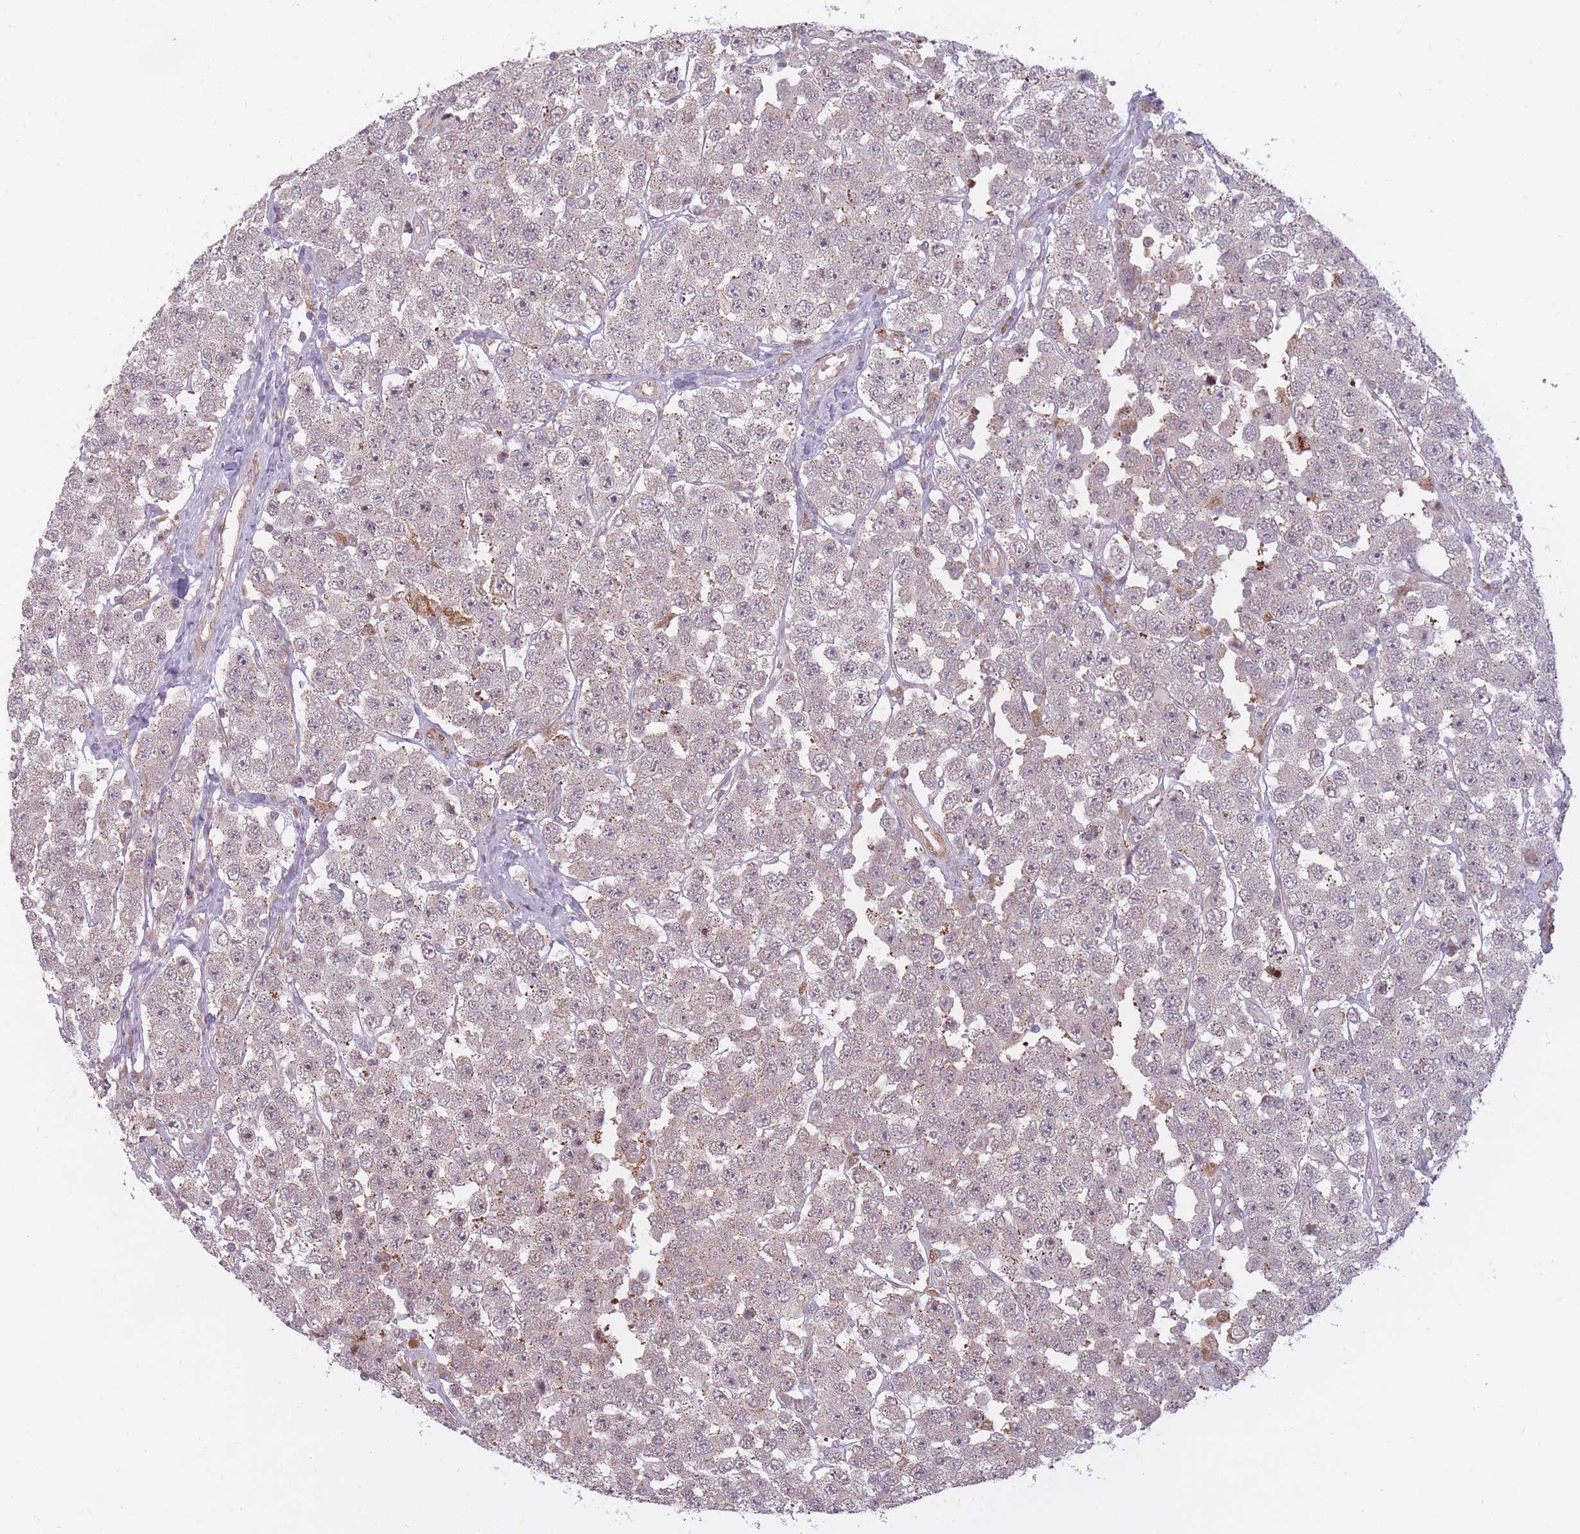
{"staining": {"intensity": "negative", "quantity": "none", "location": "none"}, "tissue": "testis cancer", "cell_type": "Tumor cells", "image_type": "cancer", "snomed": [{"axis": "morphology", "description": "Seminoma, NOS"}, {"axis": "topography", "description": "Testis"}], "caption": "The IHC histopathology image has no significant expression in tumor cells of testis cancer (seminoma) tissue.", "gene": "LGALS9", "patient": {"sex": "male", "age": 28}}